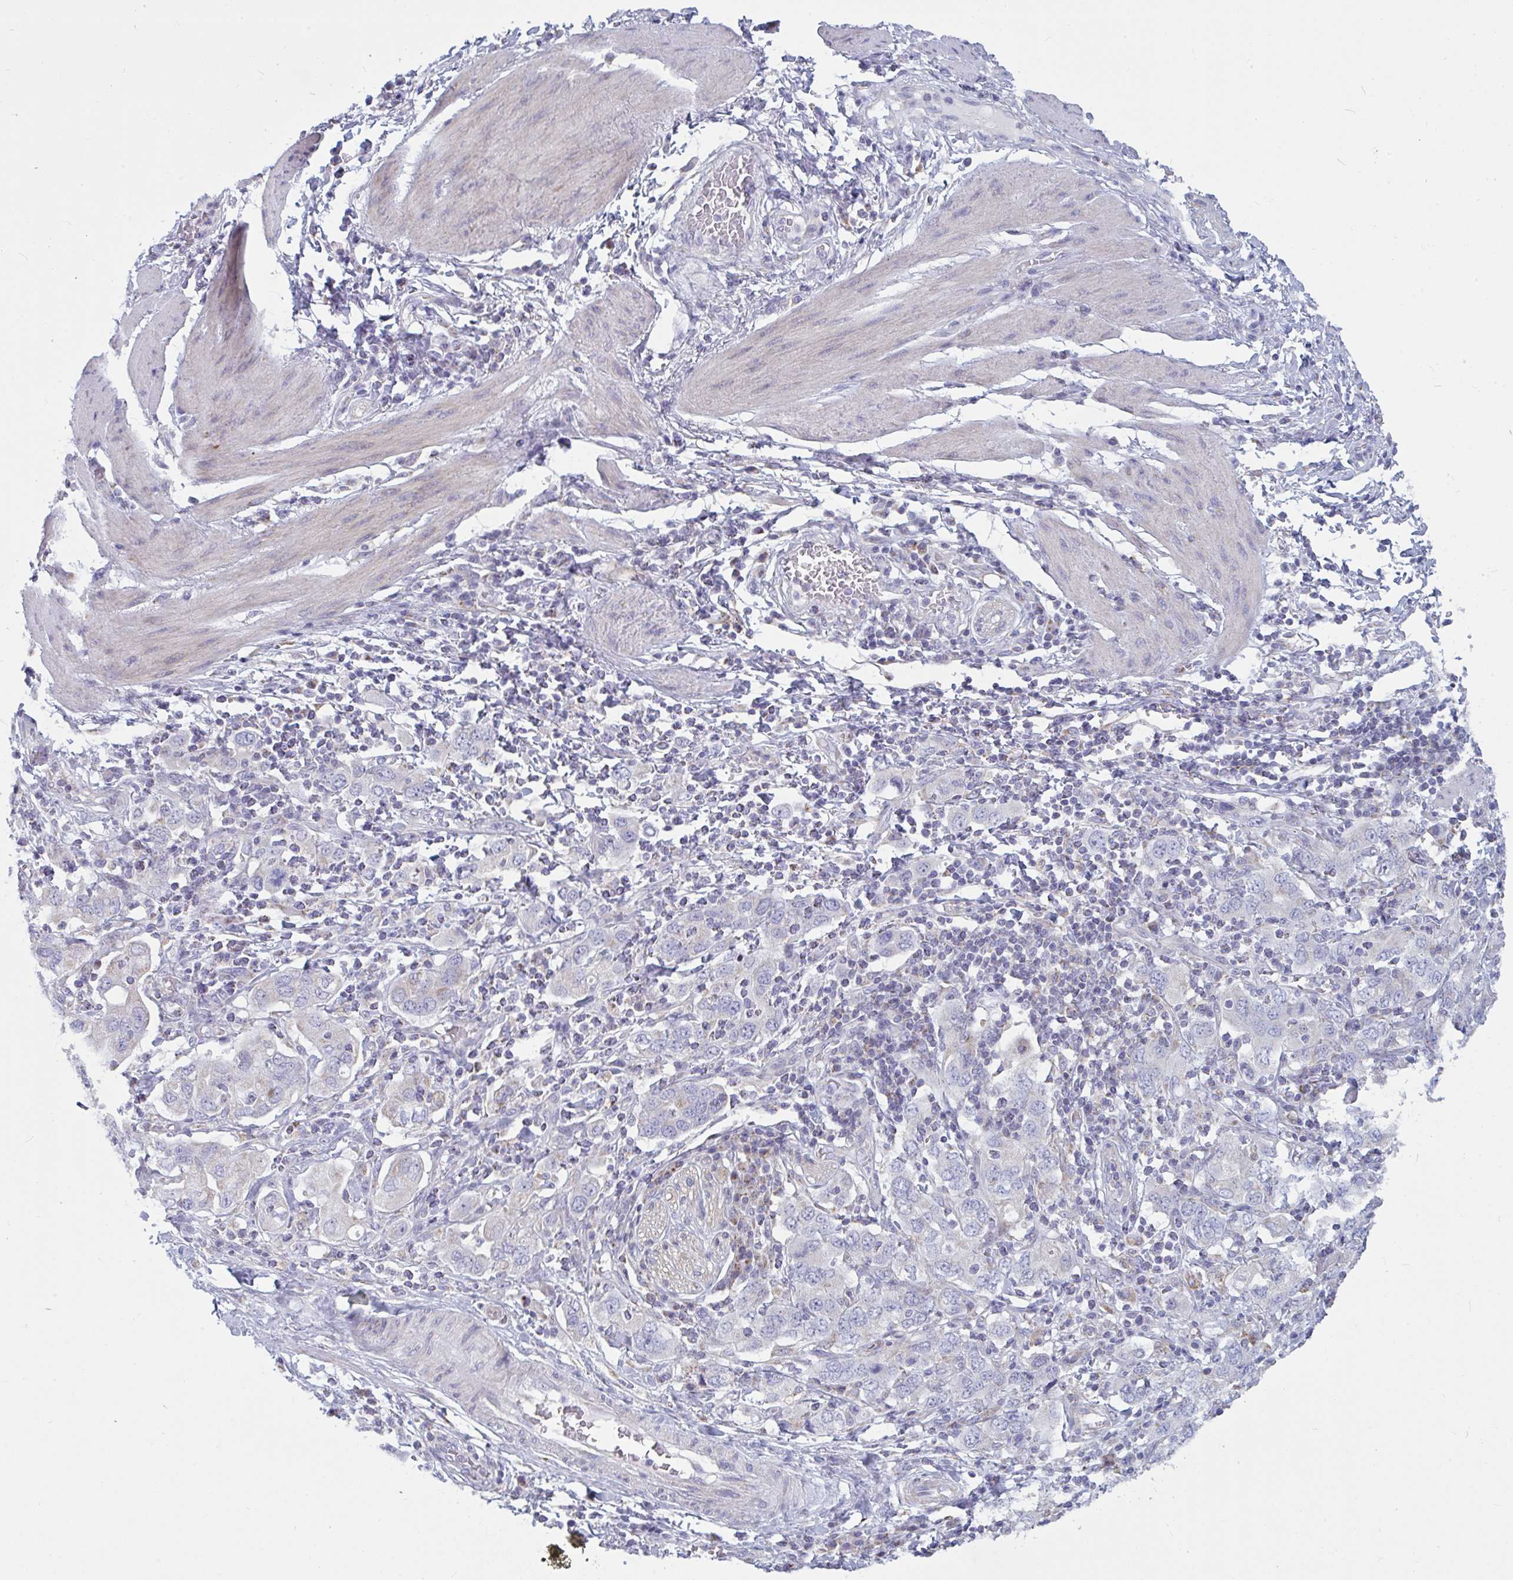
{"staining": {"intensity": "negative", "quantity": "none", "location": "none"}, "tissue": "stomach cancer", "cell_type": "Tumor cells", "image_type": "cancer", "snomed": [{"axis": "morphology", "description": "Adenocarcinoma, NOS"}, {"axis": "topography", "description": "Stomach, upper"}, {"axis": "topography", "description": "Stomach"}], "caption": "Human adenocarcinoma (stomach) stained for a protein using immunohistochemistry shows no positivity in tumor cells.", "gene": "ATG9A", "patient": {"sex": "male", "age": 62}}